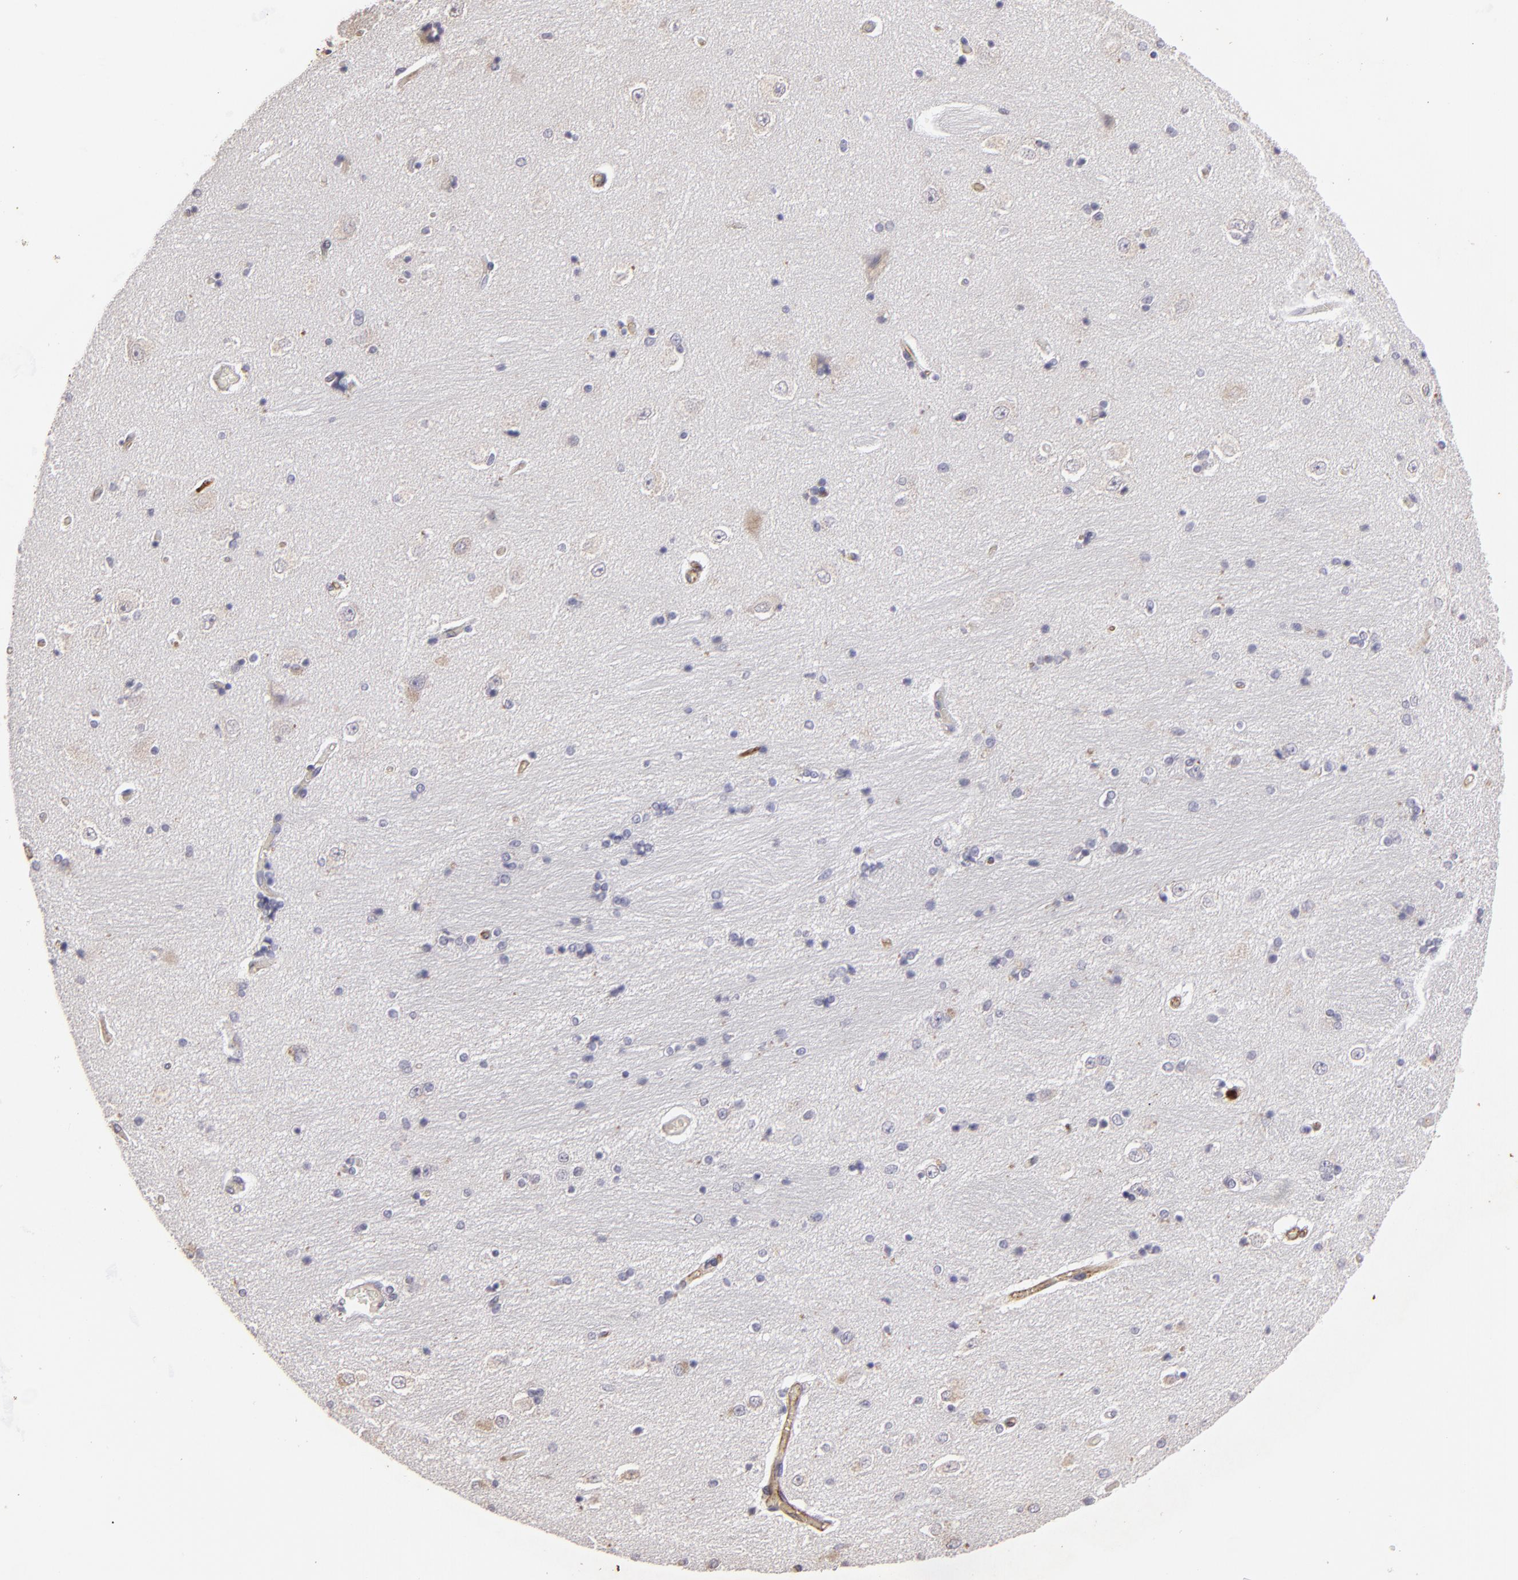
{"staining": {"intensity": "negative", "quantity": "none", "location": "none"}, "tissue": "hippocampus", "cell_type": "Glial cells", "image_type": "normal", "snomed": [{"axis": "morphology", "description": "Normal tissue, NOS"}, {"axis": "topography", "description": "Hippocampus"}], "caption": "Hippocampus was stained to show a protein in brown. There is no significant expression in glial cells. Brightfield microscopy of immunohistochemistry stained with DAB (3,3'-diaminobenzidine) (brown) and hematoxylin (blue), captured at high magnification.", "gene": "DYSF", "patient": {"sex": "female", "age": 54}}